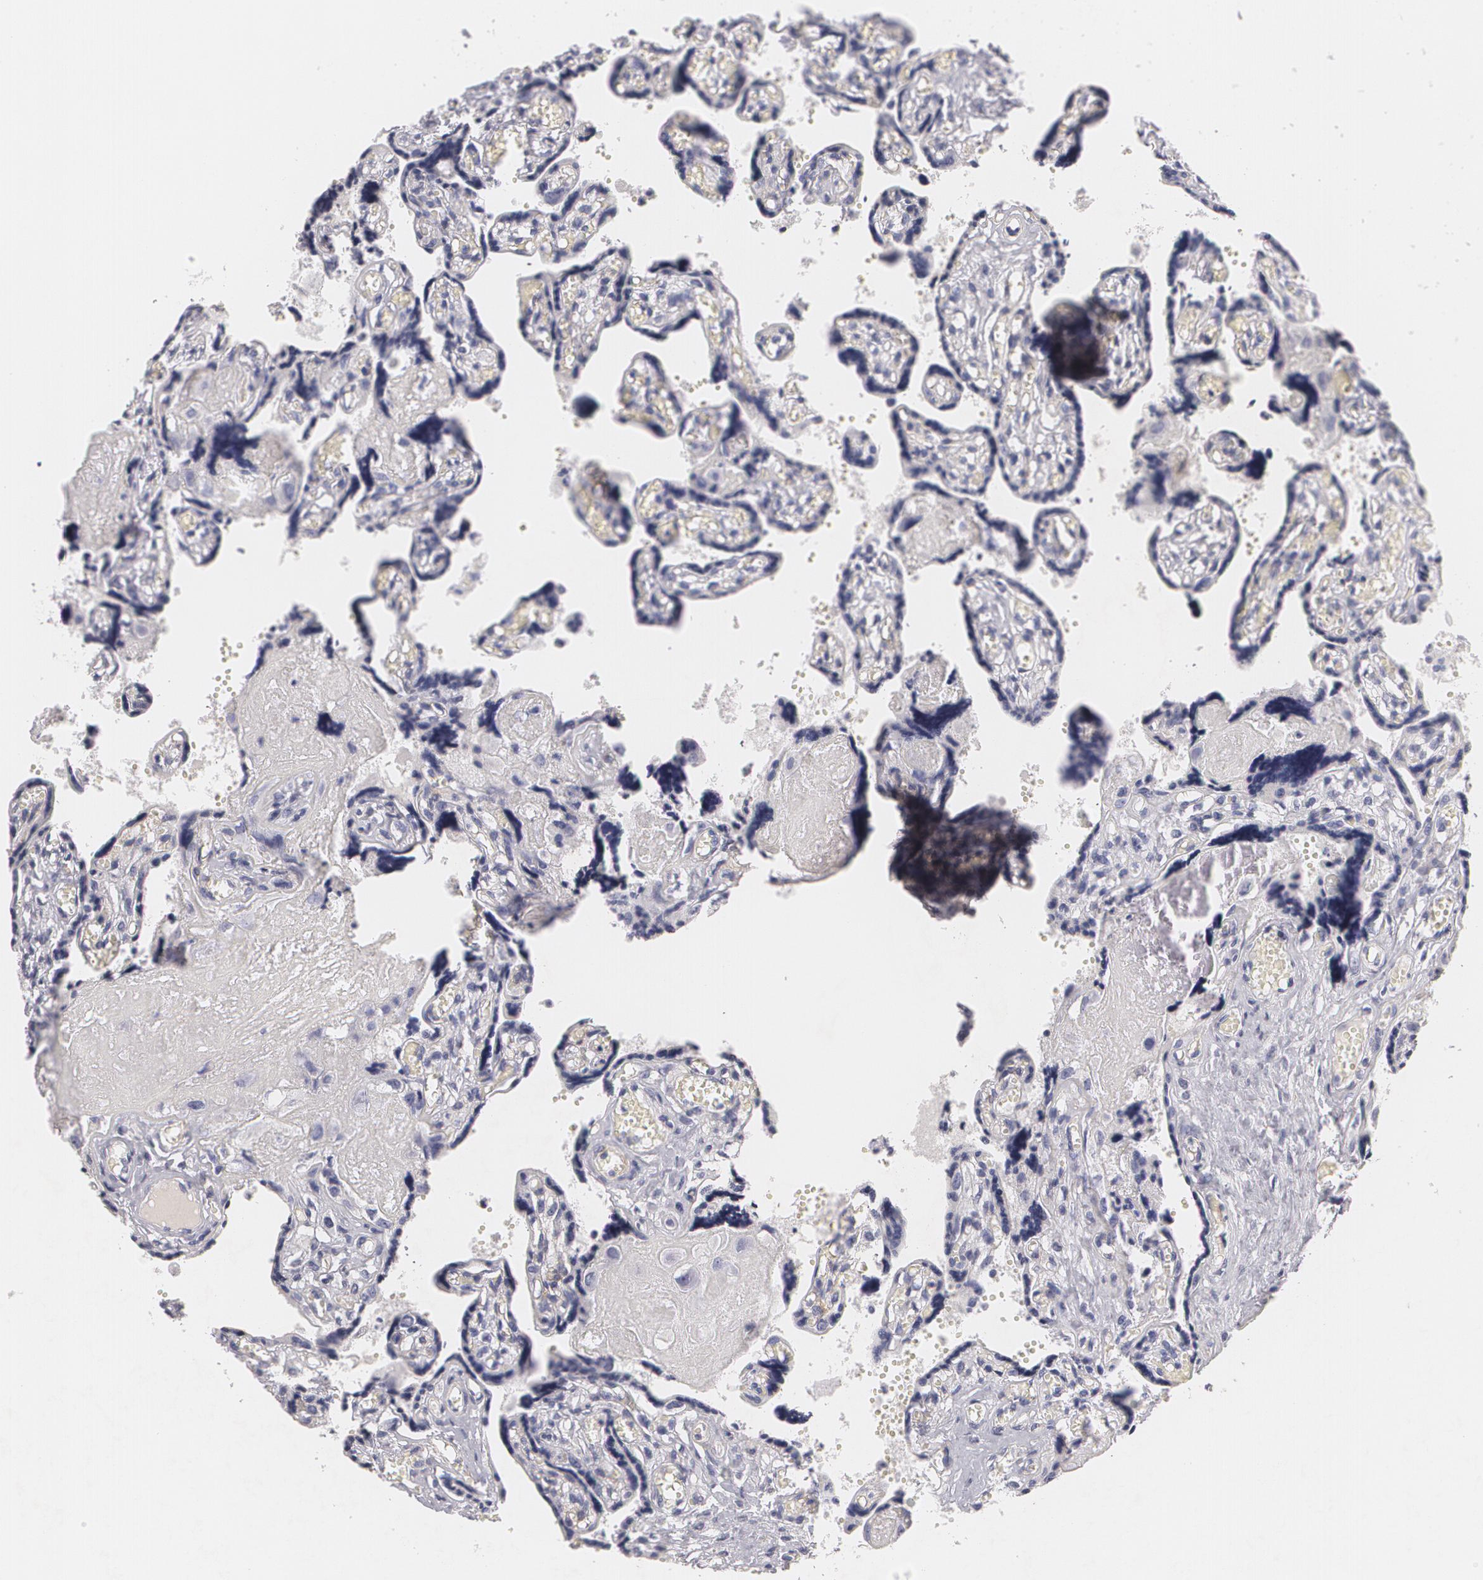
{"staining": {"intensity": "negative", "quantity": "none", "location": "none"}, "tissue": "placenta", "cell_type": "Decidual cells", "image_type": "normal", "snomed": [{"axis": "morphology", "description": "Normal tissue, NOS"}, {"axis": "morphology", "description": "Degeneration, NOS"}, {"axis": "topography", "description": "Placenta"}], "caption": "IHC micrograph of normal human placenta stained for a protein (brown), which displays no positivity in decidual cells.", "gene": "NGFR", "patient": {"sex": "female", "age": 35}}